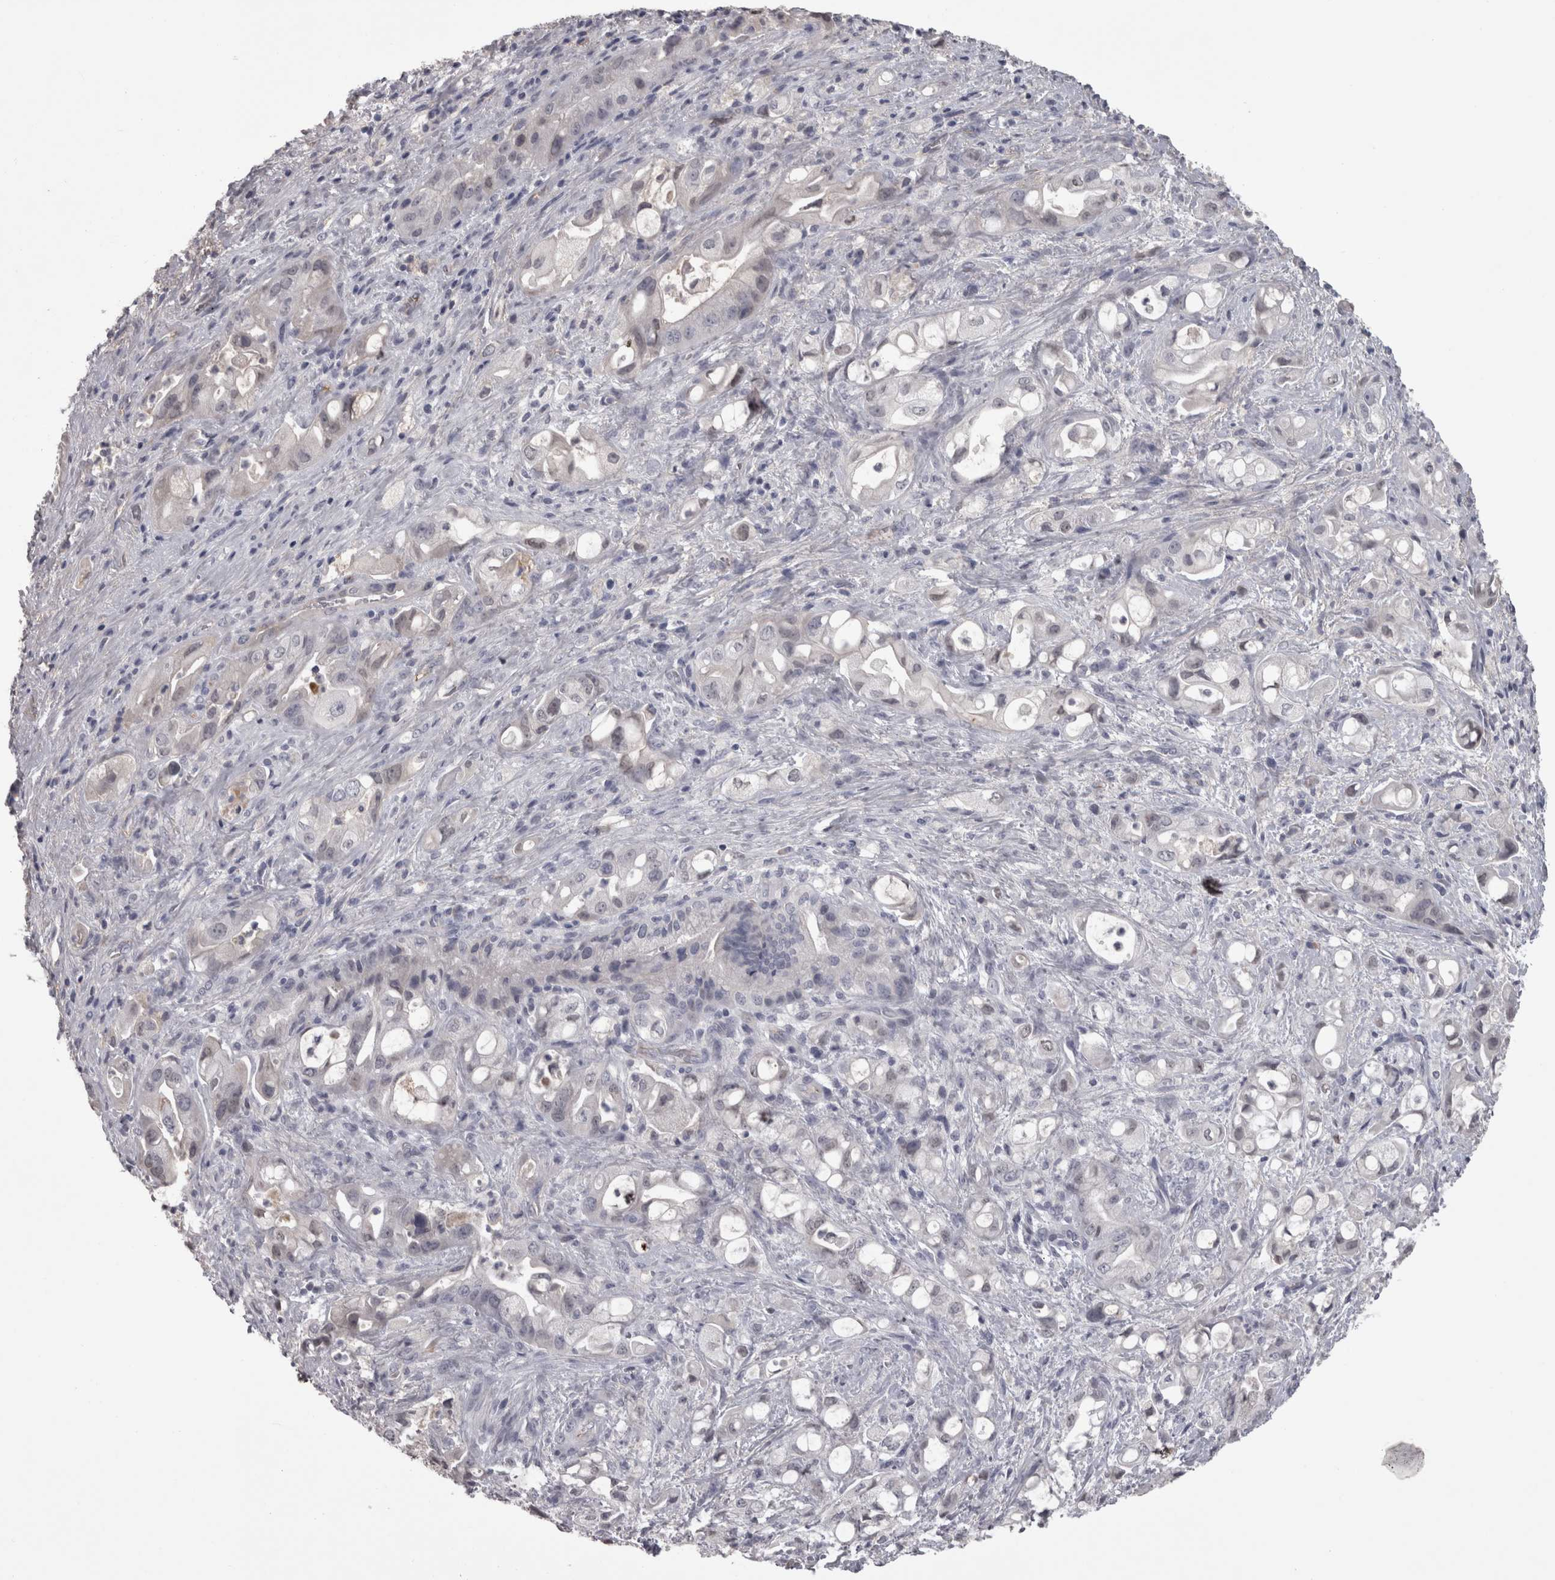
{"staining": {"intensity": "negative", "quantity": "none", "location": "none"}, "tissue": "pancreatic cancer", "cell_type": "Tumor cells", "image_type": "cancer", "snomed": [{"axis": "morphology", "description": "Adenocarcinoma, NOS"}, {"axis": "topography", "description": "Pancreas"}], "caption": "A micrograph of adenocarcinoma (pancreatic) stained for a protein demonstrates no brown staining in tumor cells. (Stains: DAB (3,3'-diaminobenzidine) immunohistochemistry with hematoxylin counter stain, Microscopy: brightfield microscopy at high magnification).", "gene": "SAA4", "patient": {"sex": "male", "age": 79}}